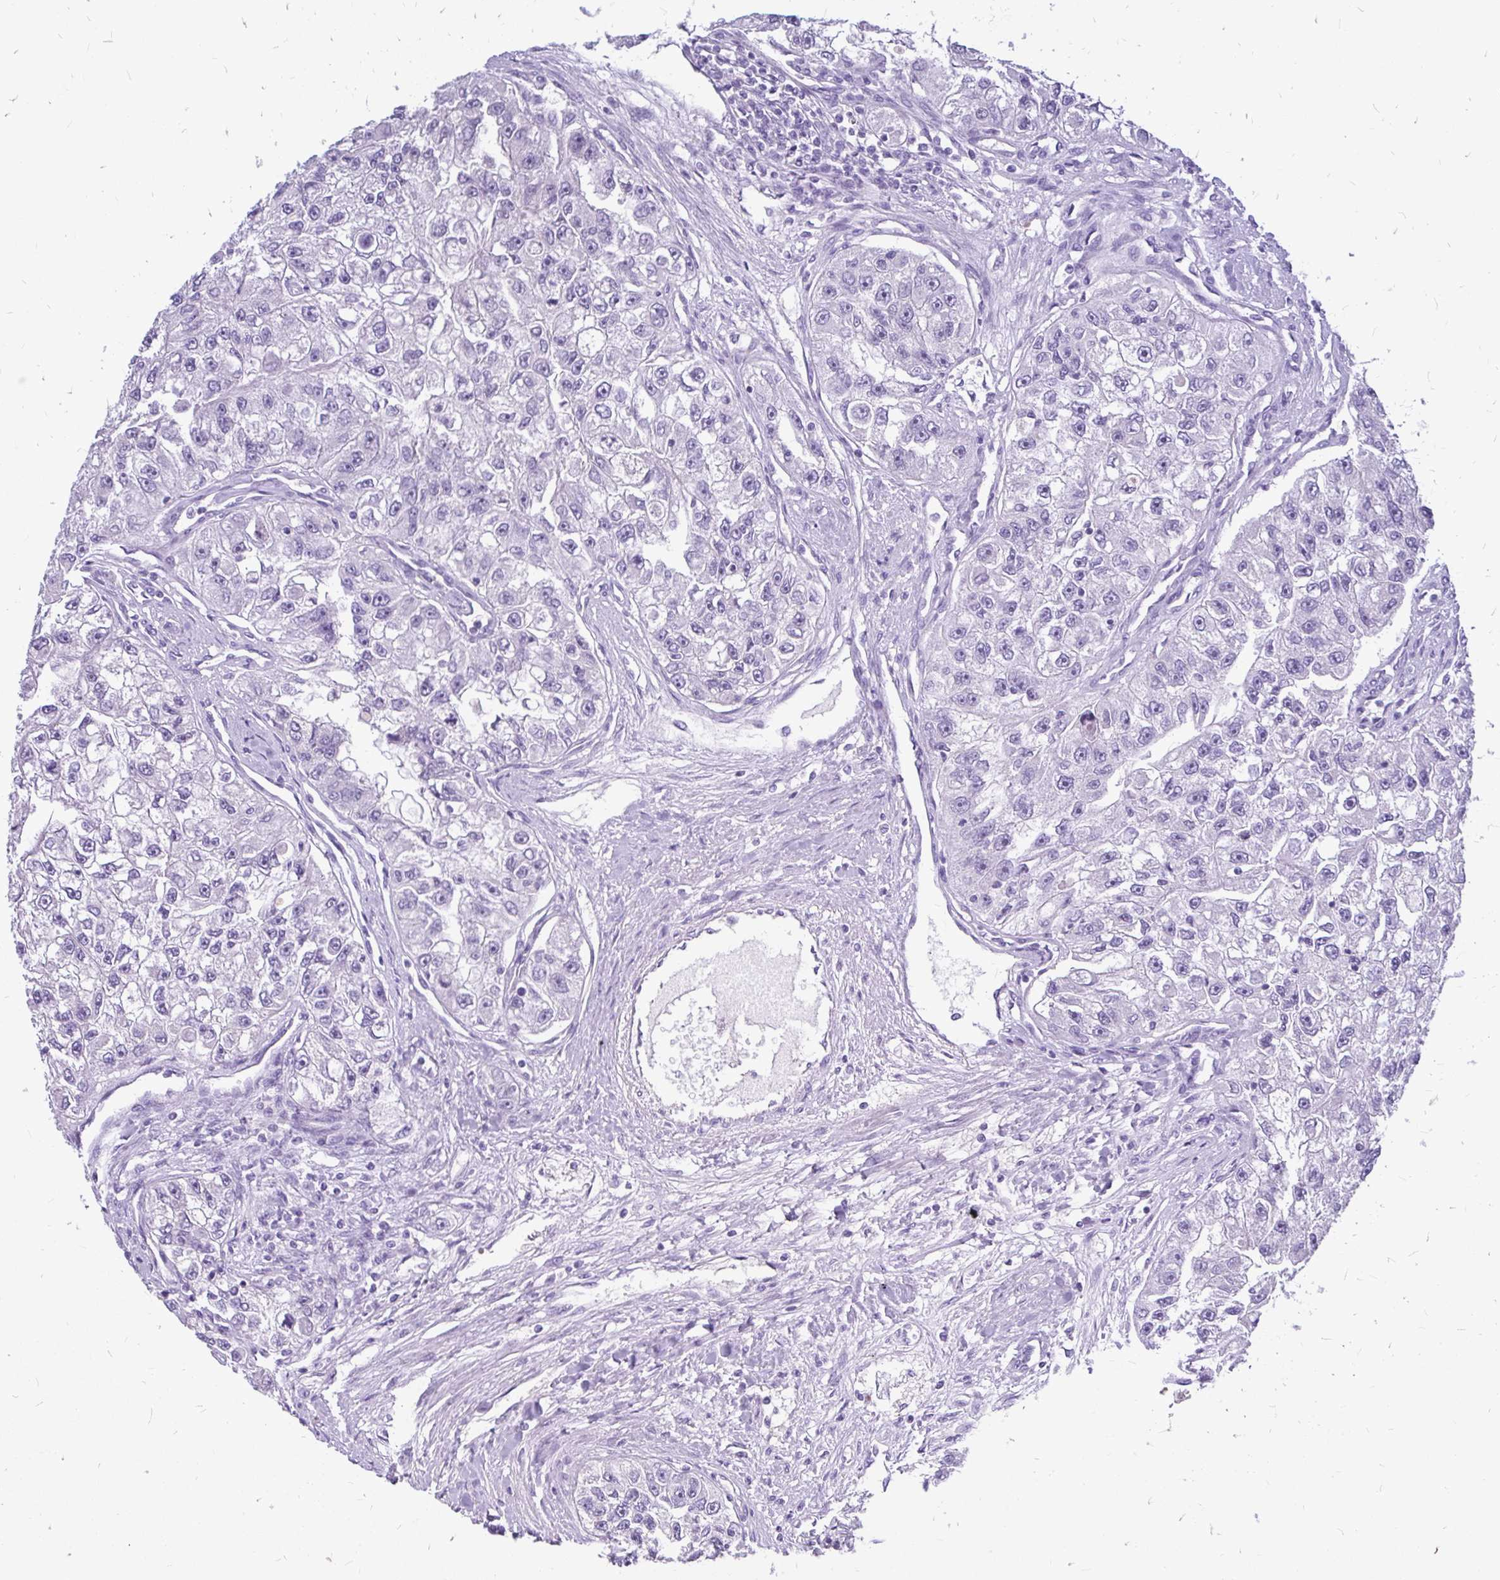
{"staining": {"intensity": "negative", "quantity": "none", "location": "none"}, "tissue": "renal cancer", "cell_type": "Tumor cells", "image_type": "cancer", "snomed": [{"axis": "morphology", "description": "Adenocarcinoma, NOS"}, {"axis": "topography", "description": "Kidney"}], "caption": "The IHC micrograph has no significant positivity in tumor cells of renal adenocarcinoma tissue.", "gene": "MAP1LC3A", "patient": {"sex": "male", "age": 63}}